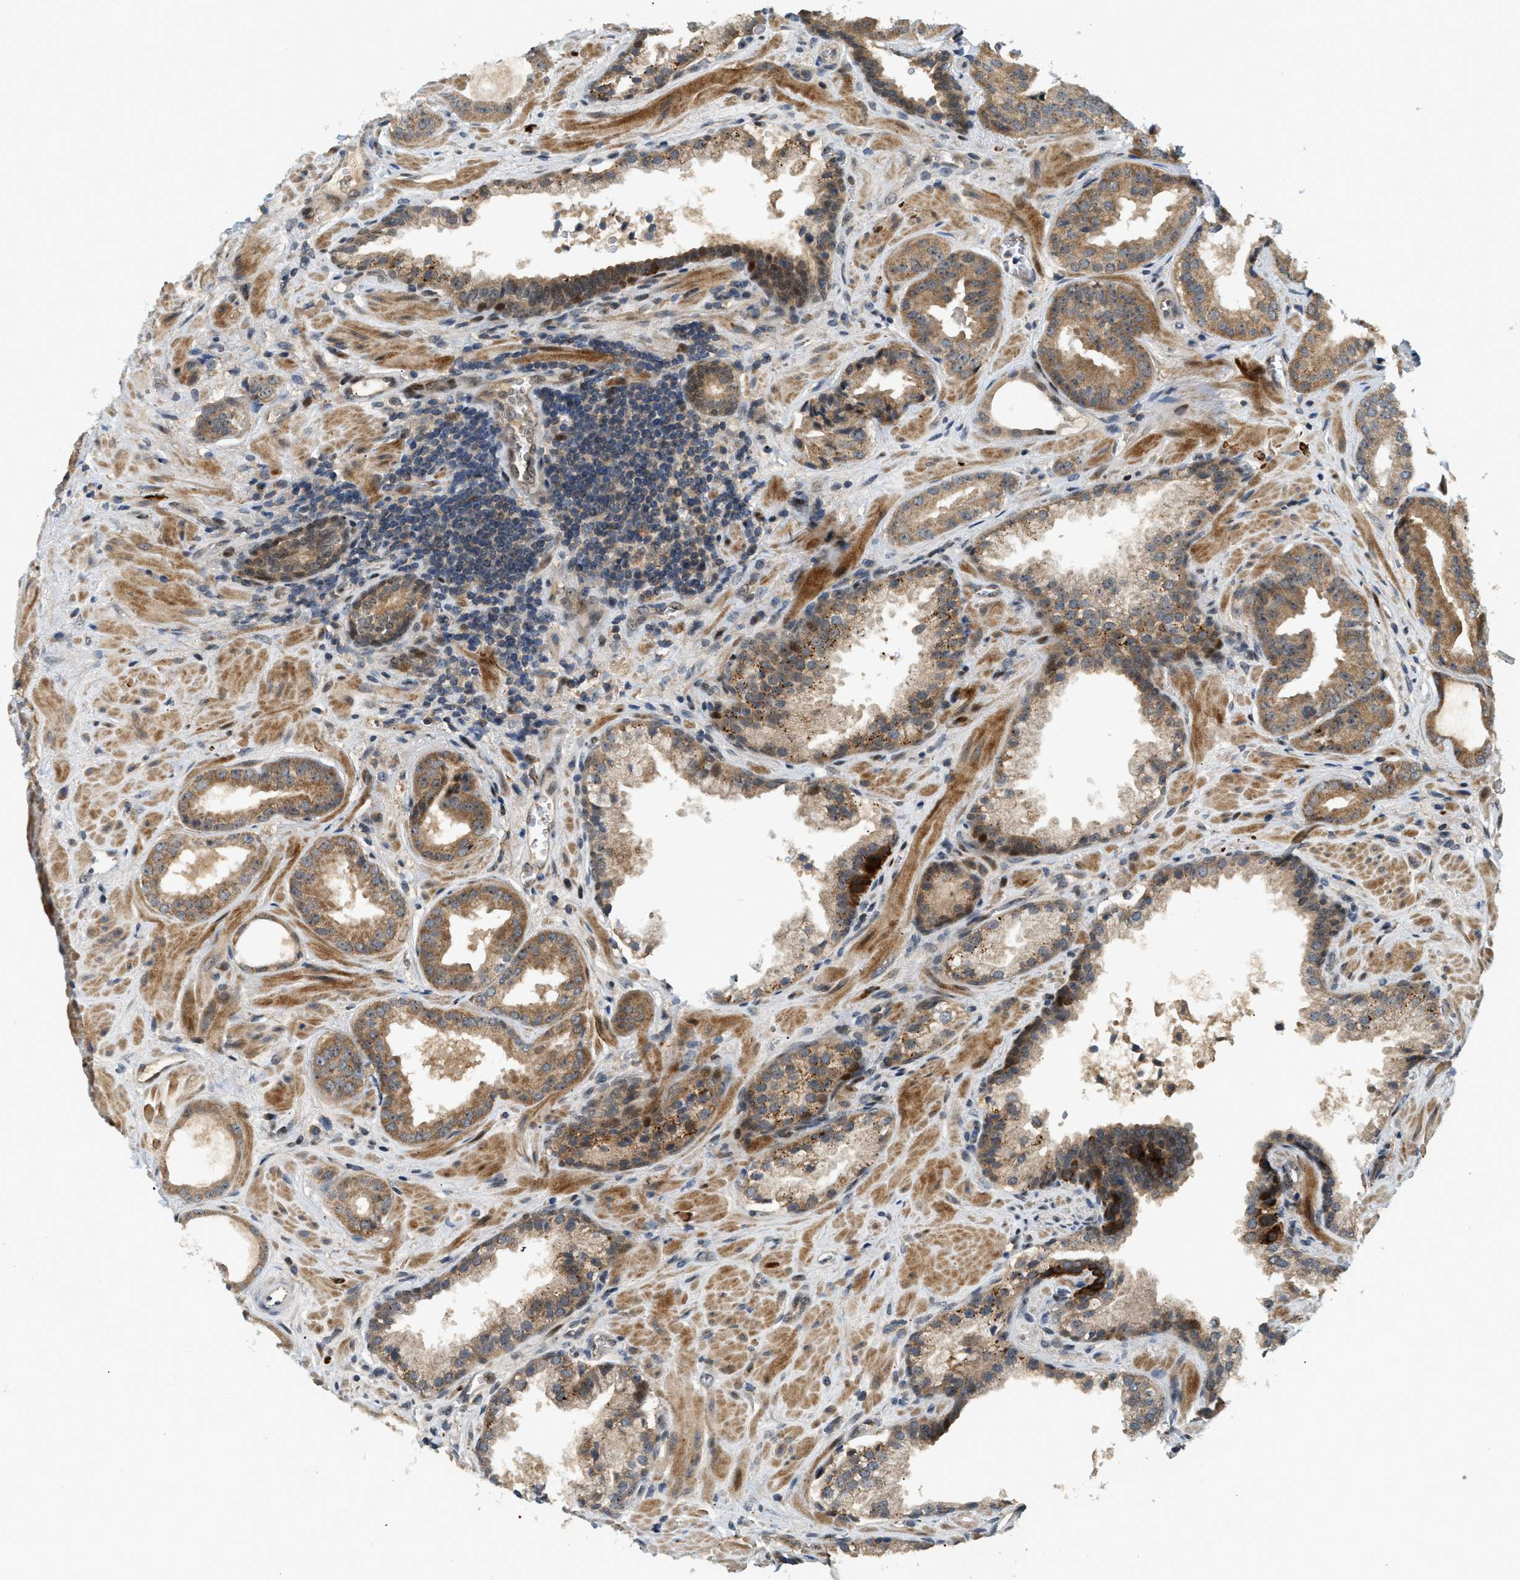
{"staining": {"intensity": "moderate", "quantity": ">75%", "location": "cytoplasmic/membranous"}, "tissue": "prostate cancer", "cell_type": "Tumor cells", "image_type": "cancer", "snomed": [{"axis": "morphology", "description": "Adenocarcinoma, Low grade"}, {"axis": "topography", "description": "Prostate"}], "caption": "The micrograph exhibits staining of prostate cancer, revealing moderate cytoplasmic/membranous protein expression (brown color) within tumor cells.", "gene": "TRAPPC14", "patient": {"sex": "male", "age": 71}}